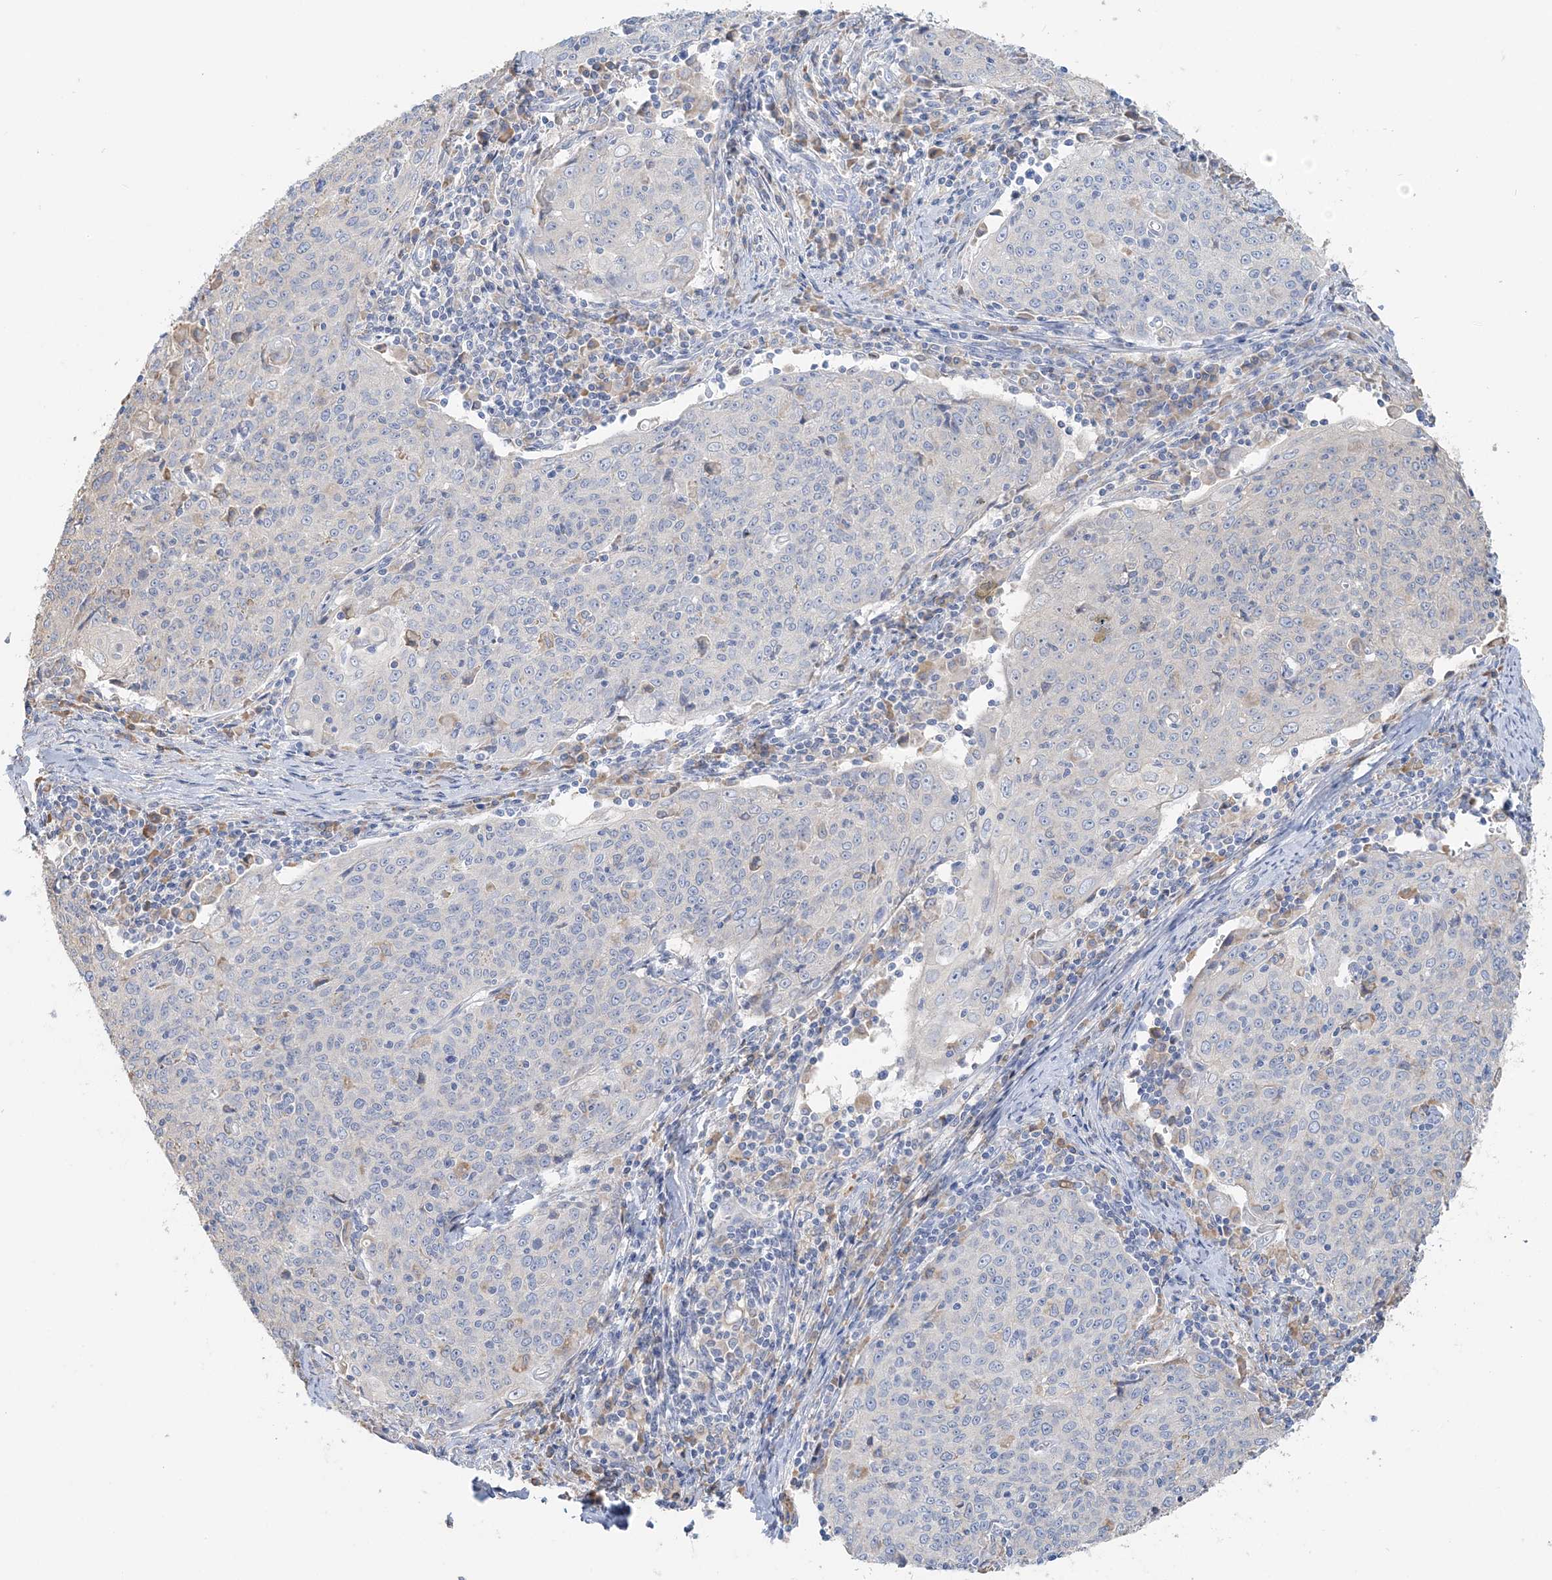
{"staining": {"intensity": "negative", "quantity": "none", "location": "none"}, "tissue": "cervical cancer", "cell_type": "Tumor cells", "image_type": "cancer", "snomed": [{"axis": "morphology", "description": "Squamous cell carcinoma, NOS"}, {"axis": "topography", "description": "Cervix"}], "caption": "Tumor cells are negative for protein expression in human cervical squamous cell carcinoma.", "gene": "TBC1D5", "patient": {"sex": "female", "age": 48}}